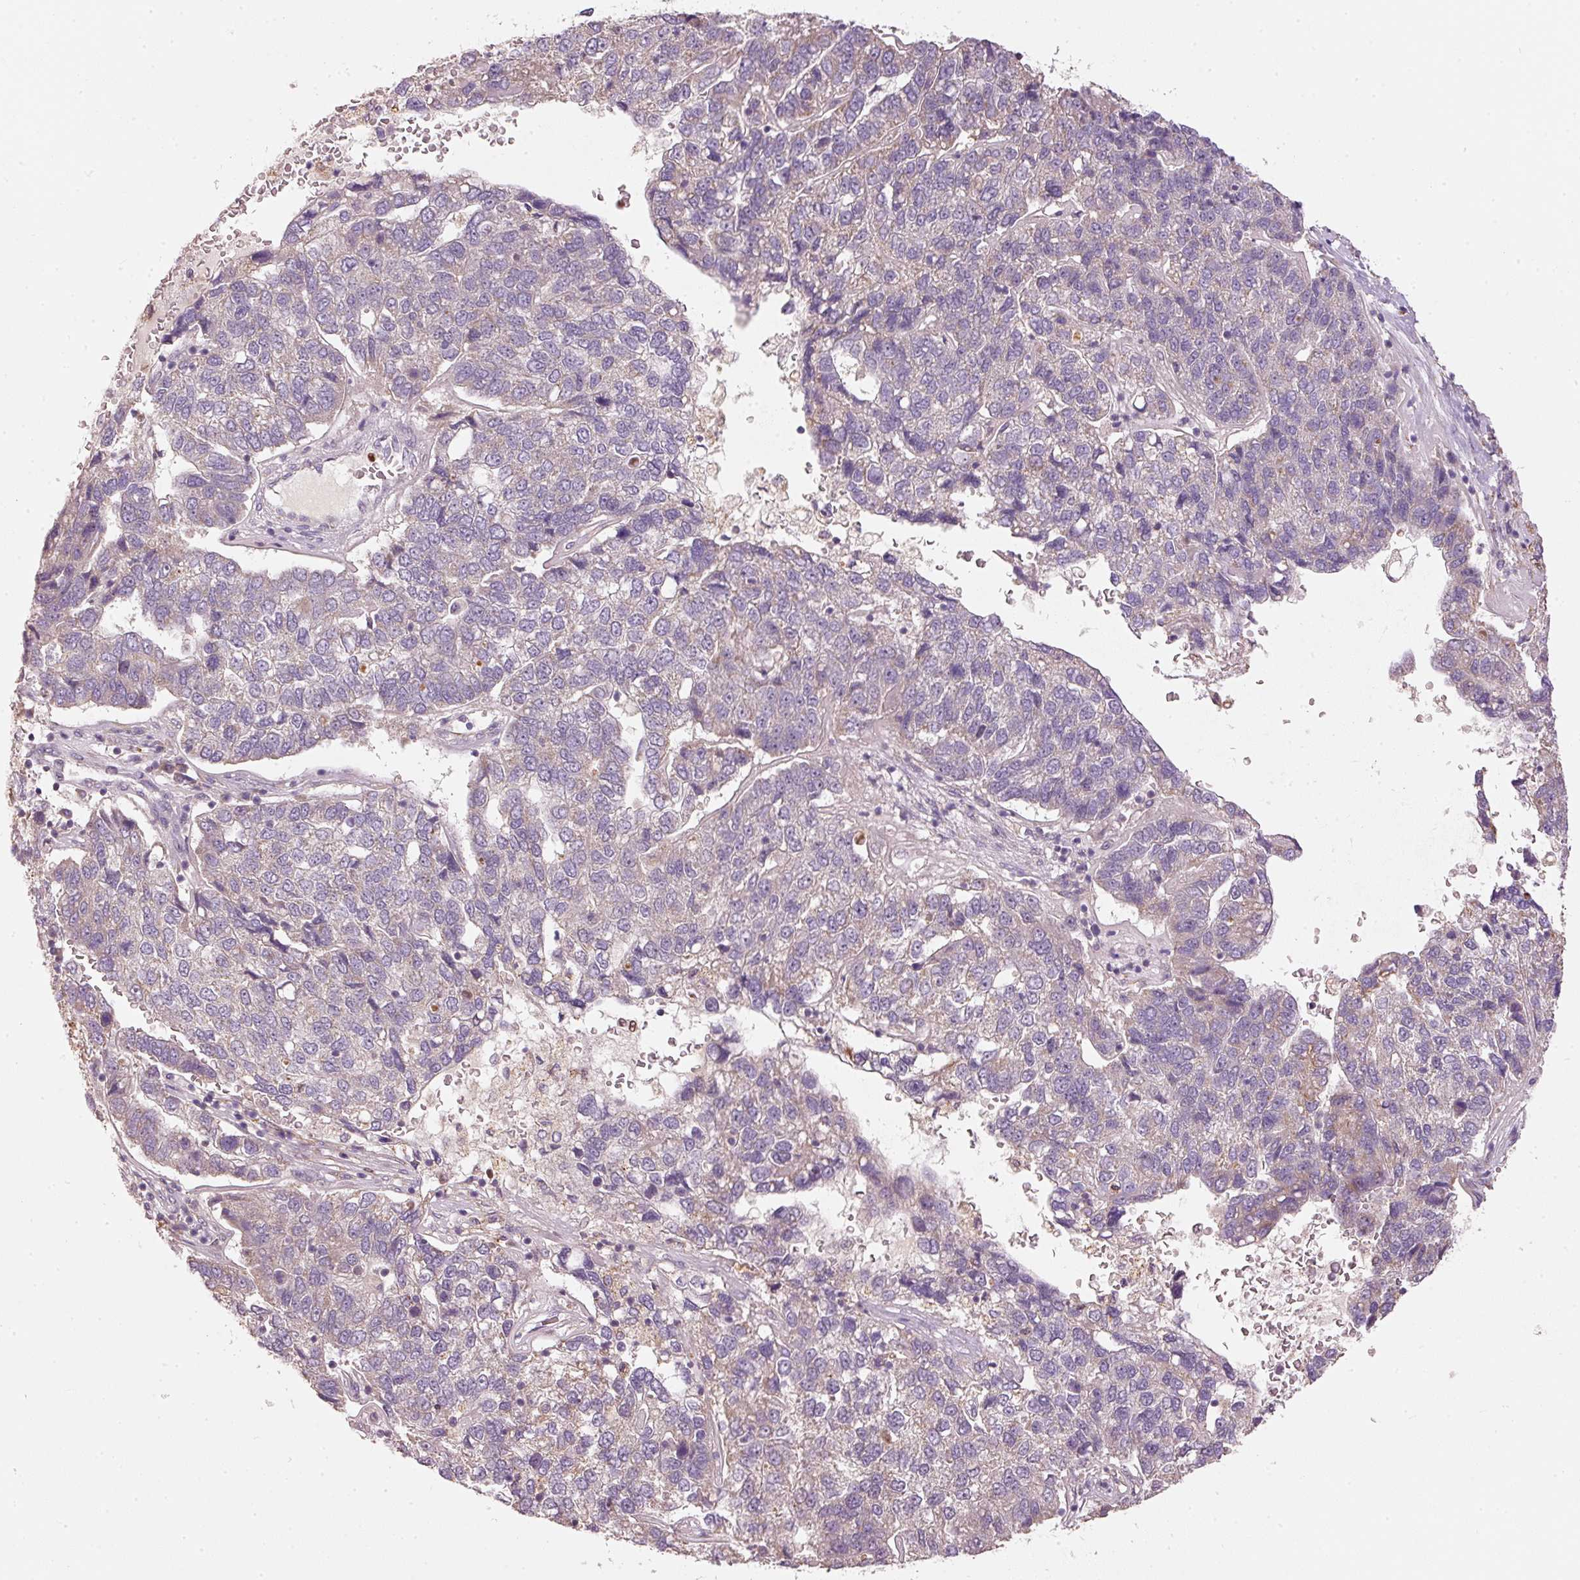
{"staining": {"intensity": "negative", "quantity": "none", "location": "none"}, "tissue": "pancreatic cancer", "cell_type": "Tumor cells", "image_type": "cancer", "snomed": [{"axis": "morphology", "description": "Adenocarcinoma, NOS"}, {"axis": "topography", "description": "Pancreas"}], "caption": "IHC of pancreatic cancer shows no staining in tumor cells. (DAB immunohistochemistry visualized using brightfield microscopy, high magnification).", "gene": "MTHFD1L", "patient": {"sex": "female", "age": 61}}